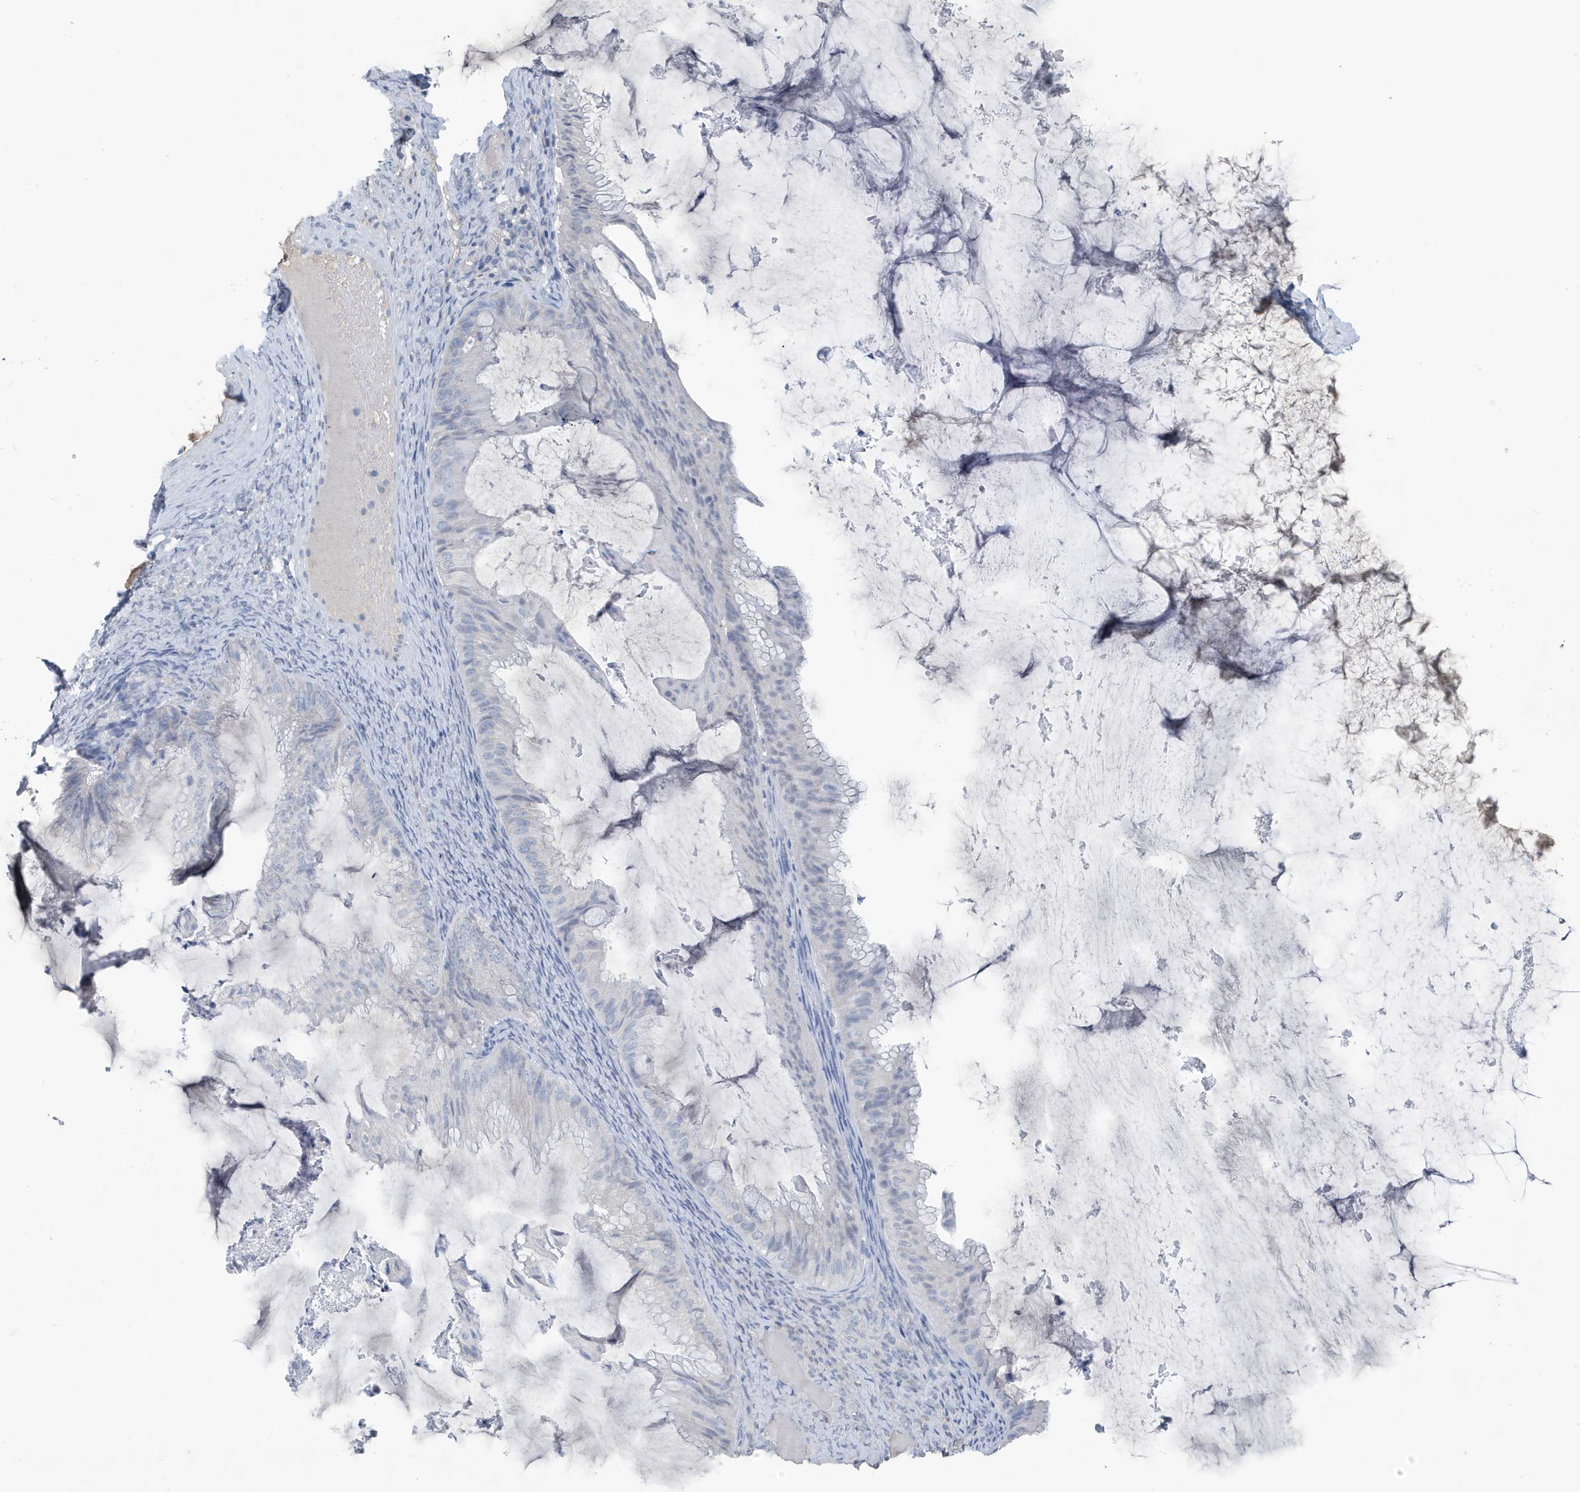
{"staining": {"intensity": "negative", "quantity": "none", "location": "none"}, "tissue": "ovarian cancer", "cell_type": "Tumor cells", "image_type": "cancer", "snomed": [{"axis": "morphology", "description": "Cystadenocarcinoma, mucinous, NOS"}, {"axis": "topography", "description": "Ovary"}], "caption": "IHC micrograph of neoplastic tissue: human mucinous cystadenocarcinoma (ovarian) stained with DAB (3,3'-diaminobenzidine) demonstrates no significant protein positivity in tumor cells. (DAB immunohistochemistry (IHC), high magnification).", "gene": "UGT2B4", "patient": {"sex": "female", "age": 61}}